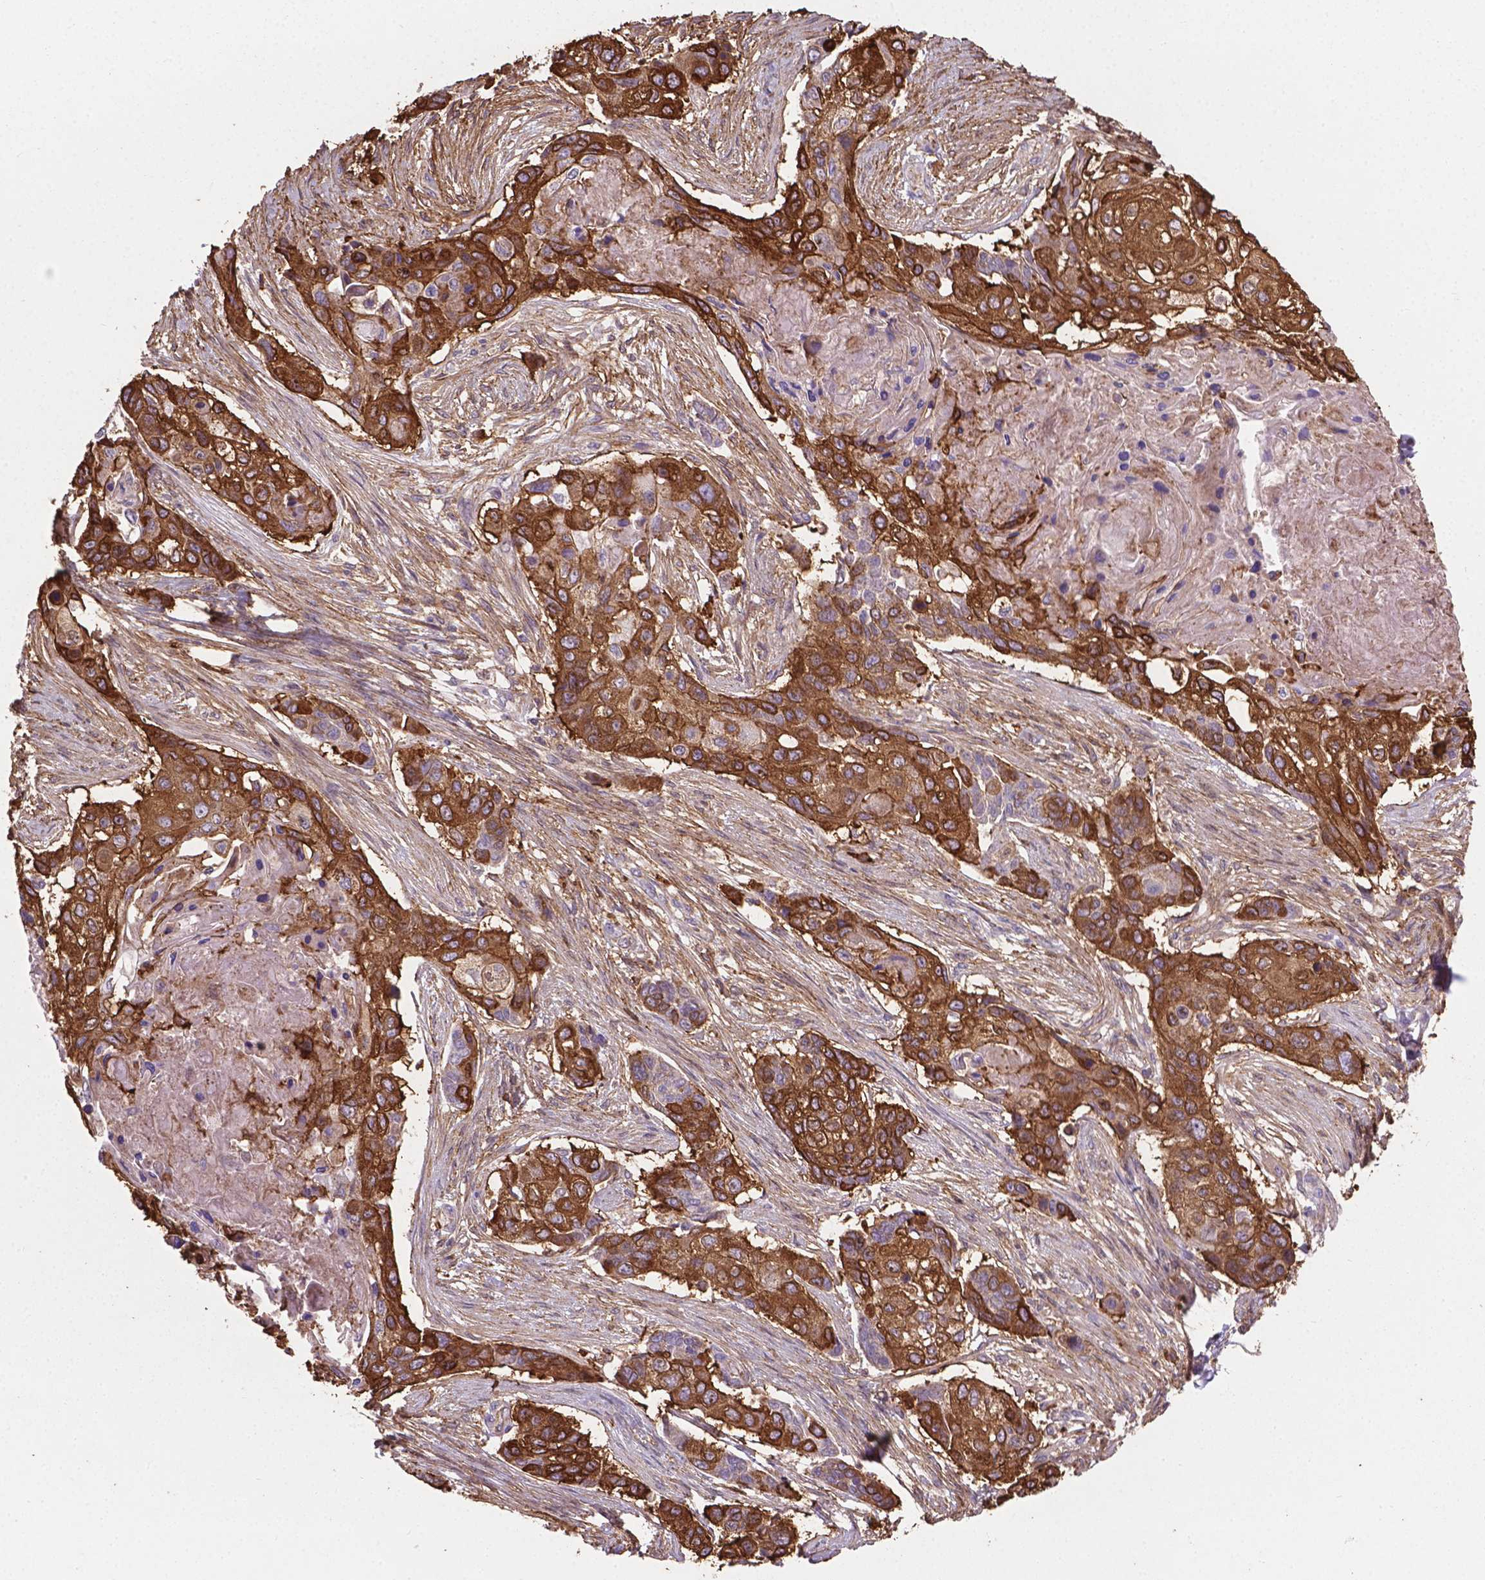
{"staining": {"intensity": "strong", "quantity": ">75%", "location": "cytoplasmic/membranous"}, "tissue": "lung cancer", "cell_type": "Tumor cells", "image_type": "cancer", "snomed": [{"axis": "morphology", "description": "Squamous cell carcinoma, NOS"}, {"axis": "topography", "description": "Lung"}], "caption": "Human squamous cell carcinoma (lung) stained for a protein (brown) shows strong cytoplasmic/membranous positive expression in about >75% of tumor cells.", "gene": "TCAF1", "patient": {"sex": "male", "age": 69}}